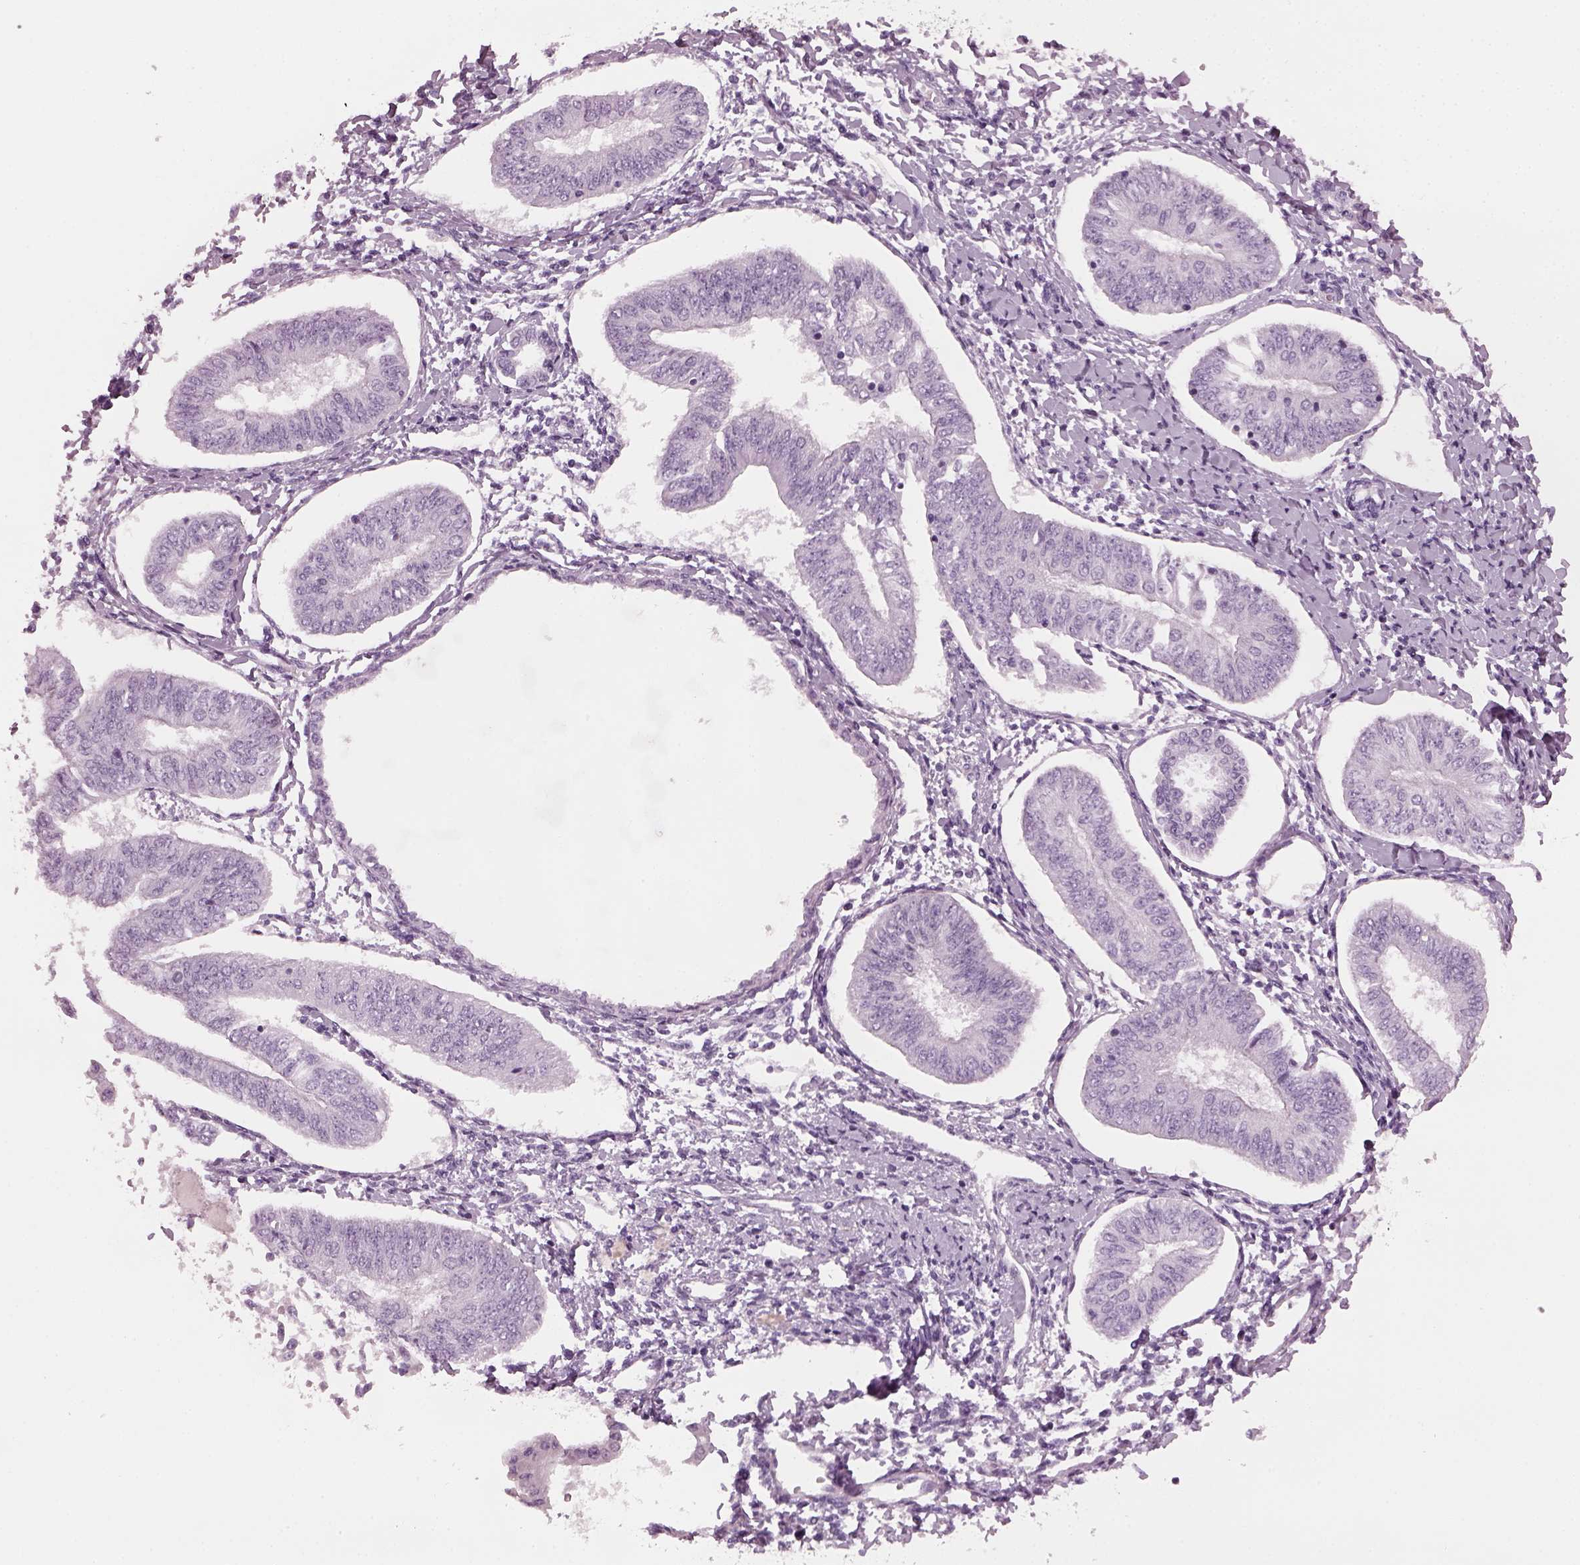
{"staining": {"intensity": "negative", "quantity": "none", "location": "none"}, "tissue": "endometrial cancer", "cell_type": "Tumor cells", "image_type": "cancer", "snomed": [{"axis": "morphology", "description": "Adenocarcinoma, NOS"}, {"axis": "topography", "description": "Endometrium"}], "caption": "Image shows no protein expression in tumor cells of endometrial cancer tissue.", "gene": "PDC", "patient": {"sex": "female", "age": 58}}